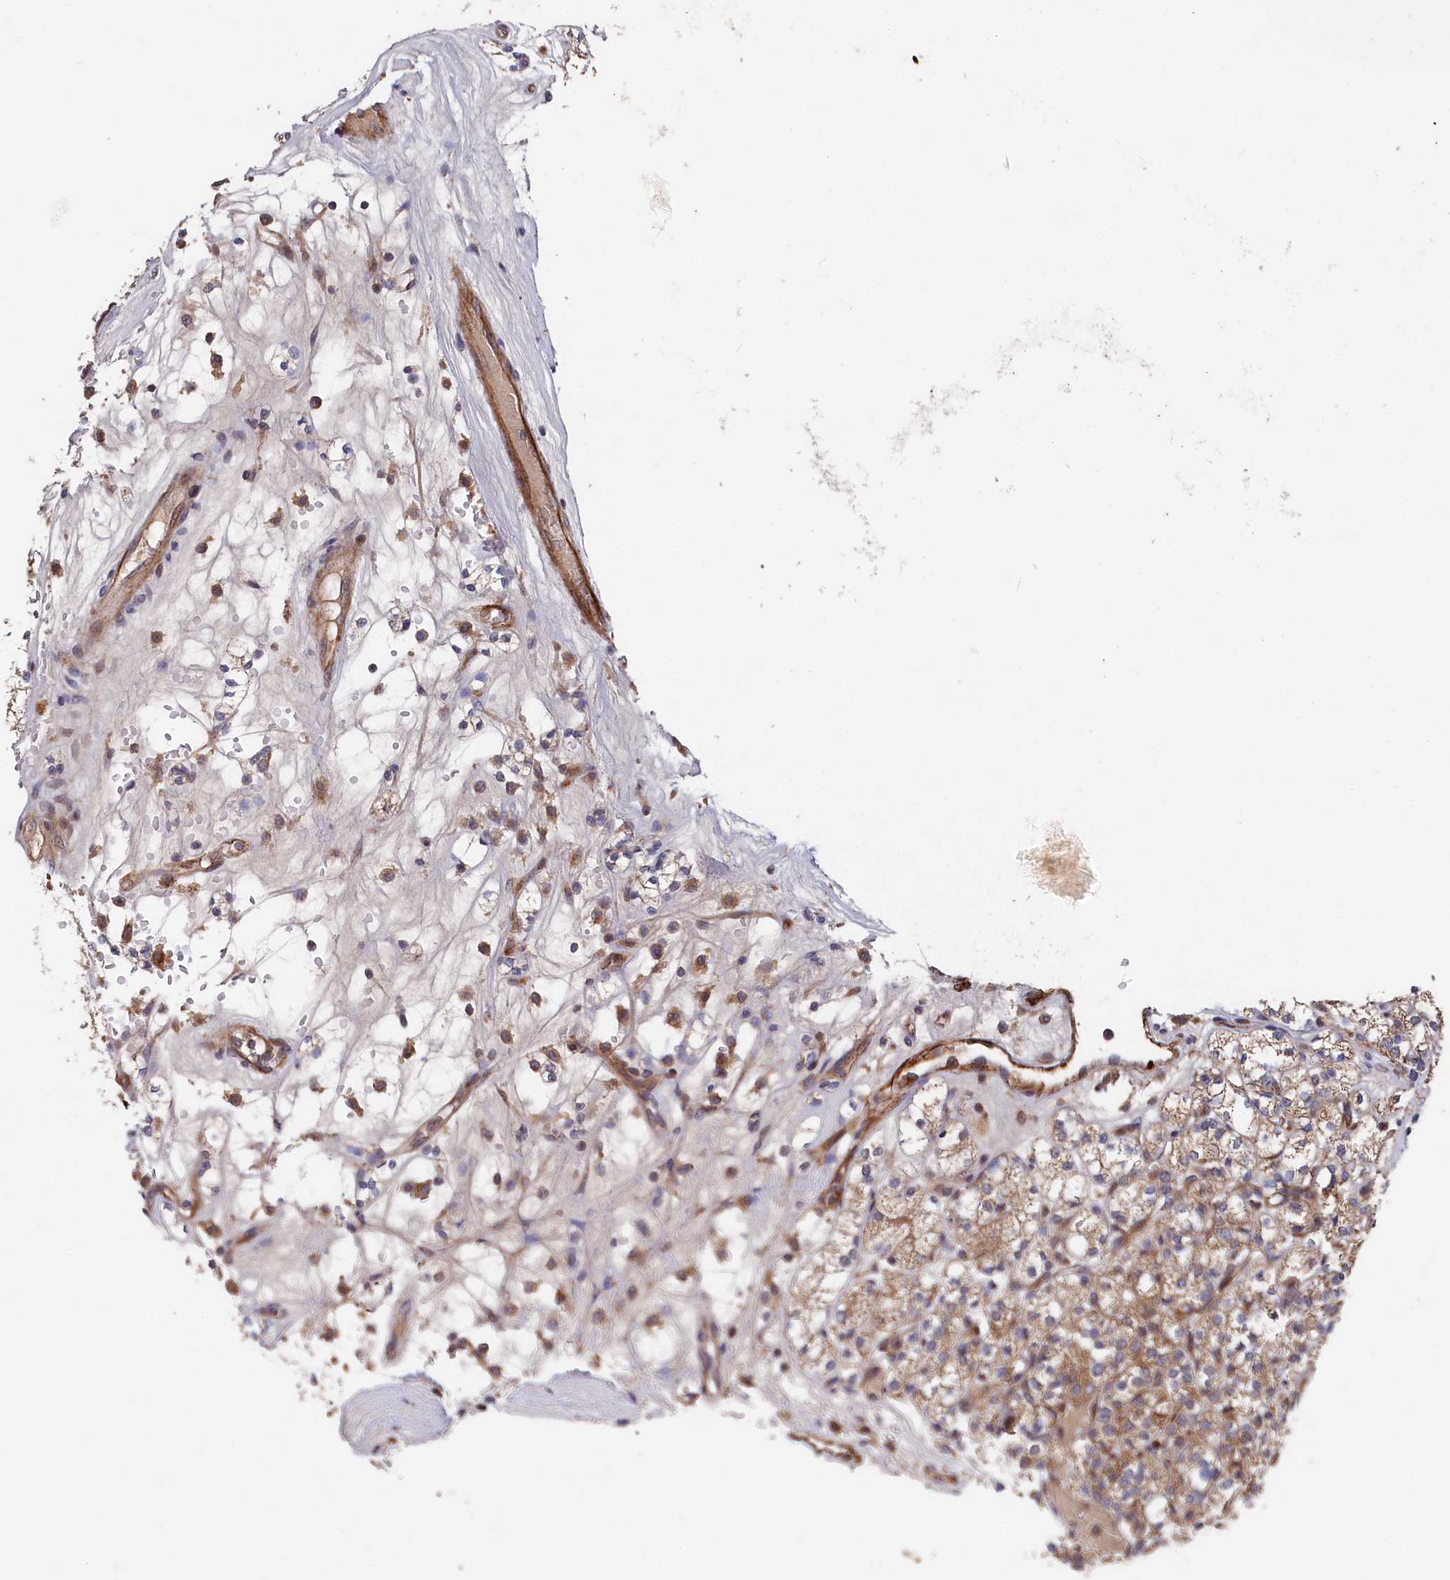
{"staining": {"intensity": "moderate", "quantity": "25%-75%", "location": "cytoplasmic/membranous"}, "tissue": "renal cancer", "cell_type": "Tumor cells", "image_type": "cancer", "snomed": [{"axis": "morphology", "description": "Adenocarcinoma, NOS"}, {"axis": "topography", "description": "Kidney"}], "caption": "IHC image of neoplastic tissue: renal cancer stained using immunohistochemistry (IHC) demonstrates medium levels of moderate protein expression localized specifically in the cytoplasmic/membranous of tumor cells, appearing as a cytoplasmic/membranous brown color.", "gene": "SUPV3L1", "patient": {"sex": "male", "age": 77}}